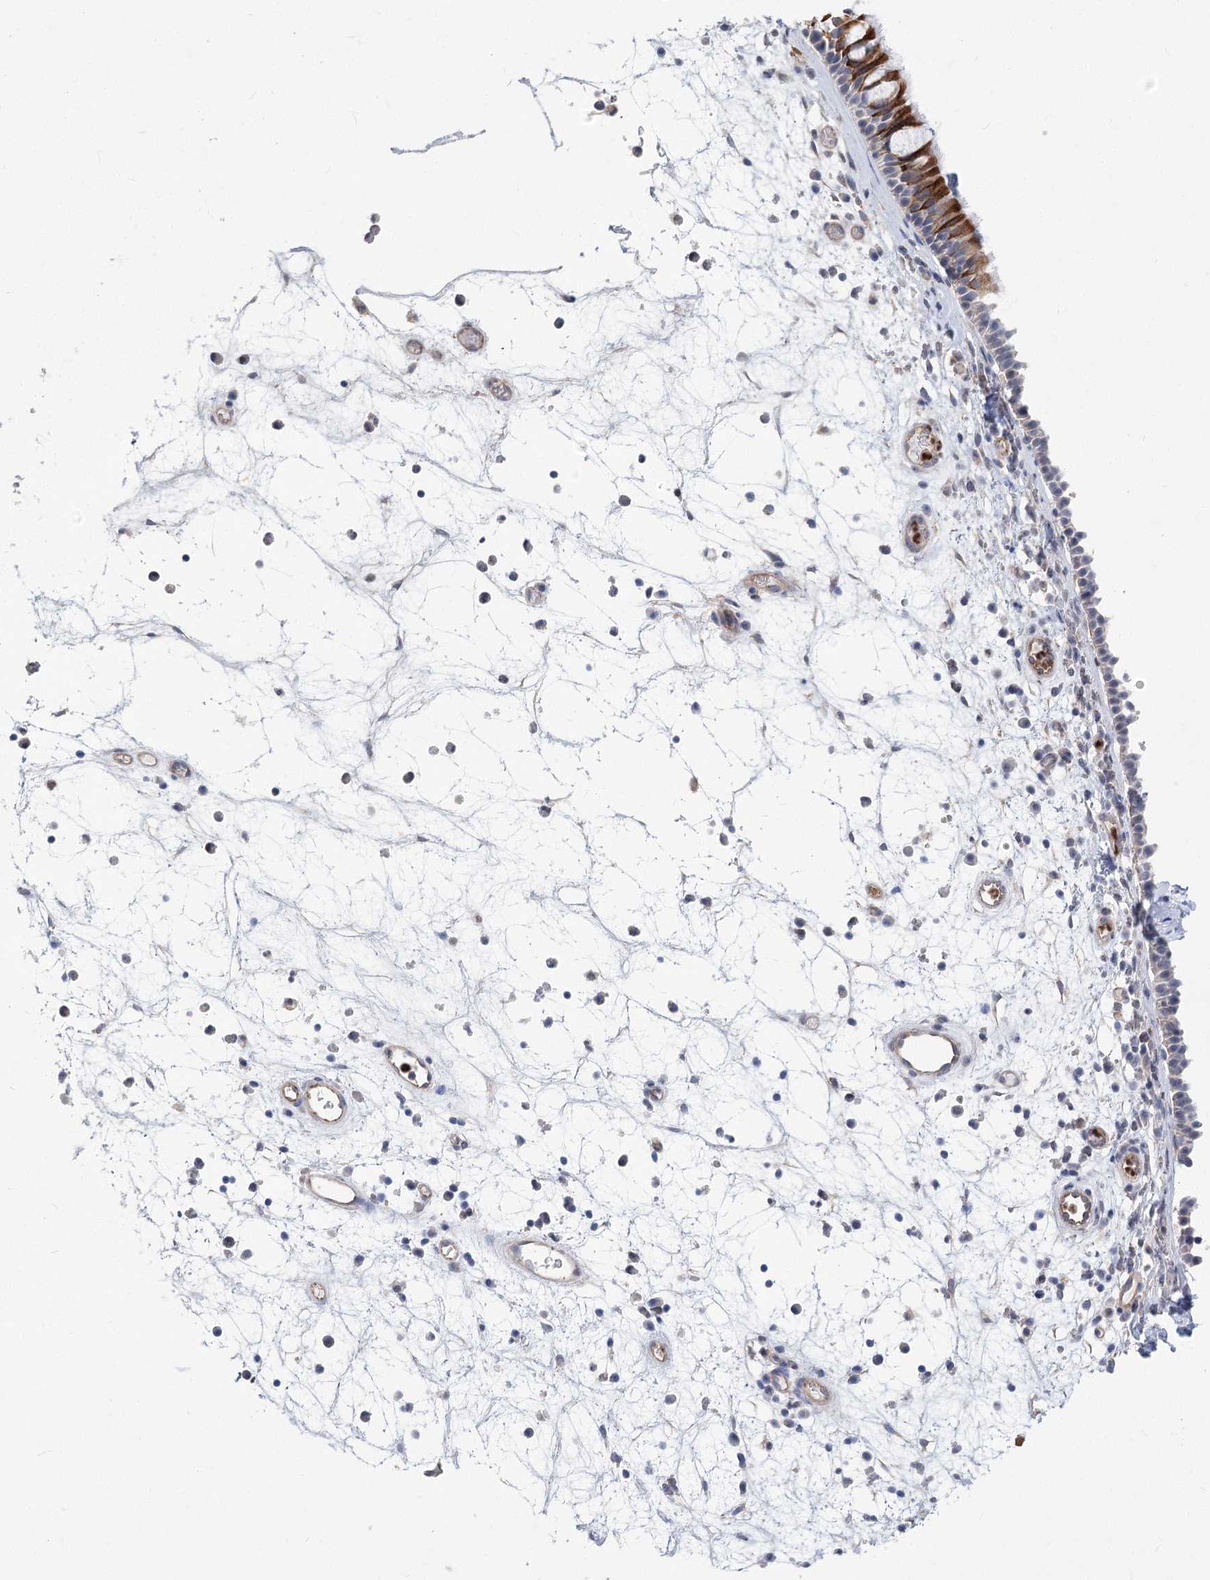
{"staining": {"intensity": "moderate", "quantity": "25%-75%", "location": "cytoplasmic/membranous"}, "tissue": "nasopharynx", "cell_type": "Respiratory epithelial cells", "image_type": "normal", "snomed": [{"axis": "morphology", "description": "Normal tissue, NOS"}, {"axis": "morphology", "description": "Inflammation, NOS"}, {"axis": "morphology", "description": "Malignant melanoma, Metastatic site"}, {"axis": "topography", "description": "Nasopharynx"}], "caption": "Immunohistochemistry (DAB (3,3'-diaminobenzidine)) staining of benign human nasopharynx exhibits moderate cytoplasmic/membranous protein expression in approximately 25%-75% of respiratory epithelial cells.", "gene": "THAP6", "patient": {"sex": "male", "age": 70}}